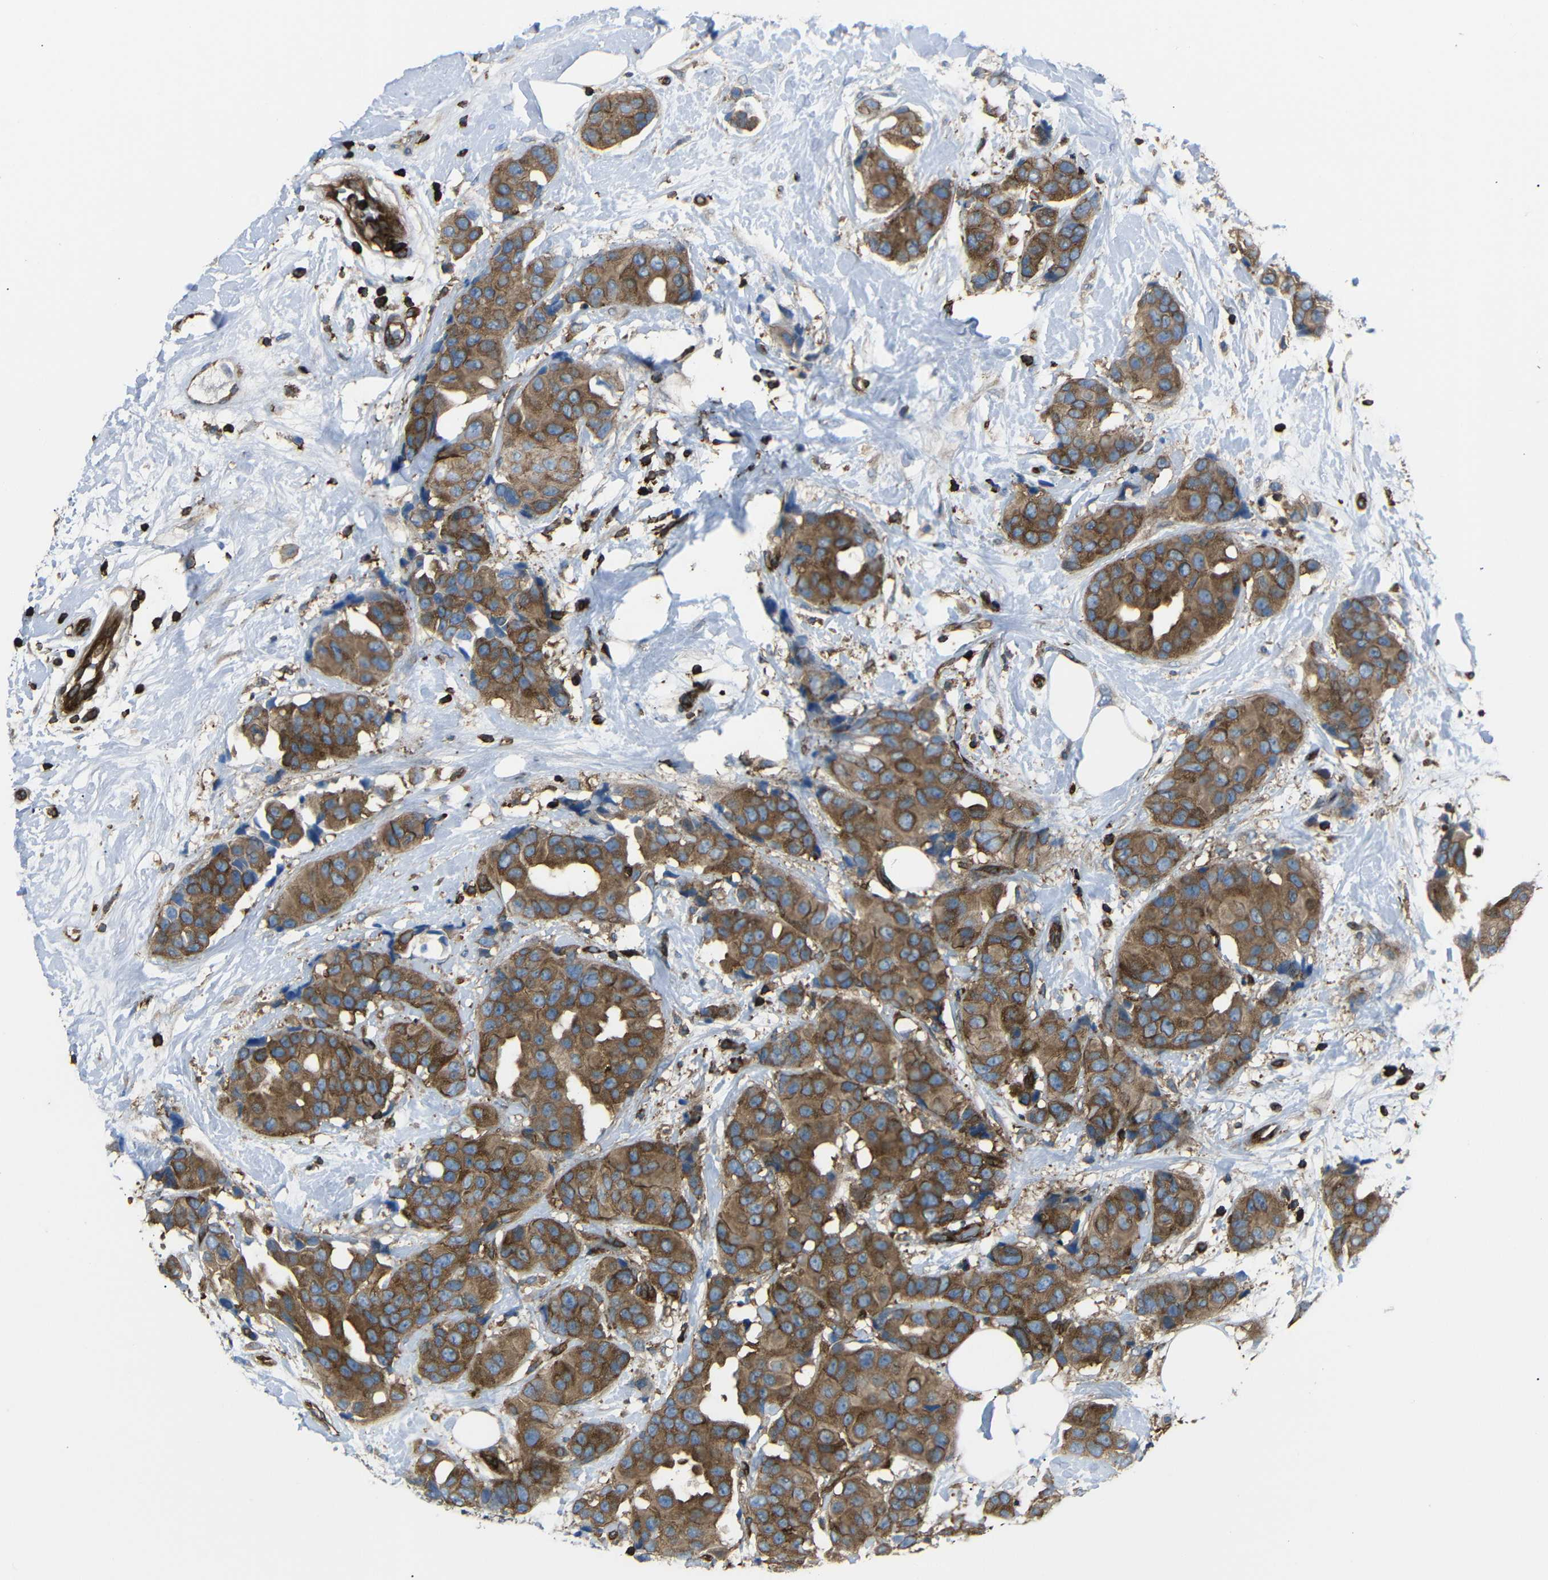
{"staining": {"intensity": "moderate", "quantity": ">75%", "location": "cytoplasmic/membranous"}, "tissue": "breast cancer", "cell_type": "Tumor cells", "image_type": "cancer", "snomed": [{"axis": "morphology", "description": "Normal tissue, NOS"}, {"axis": "morphology", "description": "Duct carcinoma"}, {"axis": "topography", "description": "Breast"}], "caption": "High-power microscopy captured an immunohistochemistry (IHC) micrograph of intraductal carcinoma (breast), revealing moderate cytoplasmic/membranous expression in about >75% of tumor cells.", "gene": "ARHGEF1", "patient": {"sex": "female", "age": 39}}